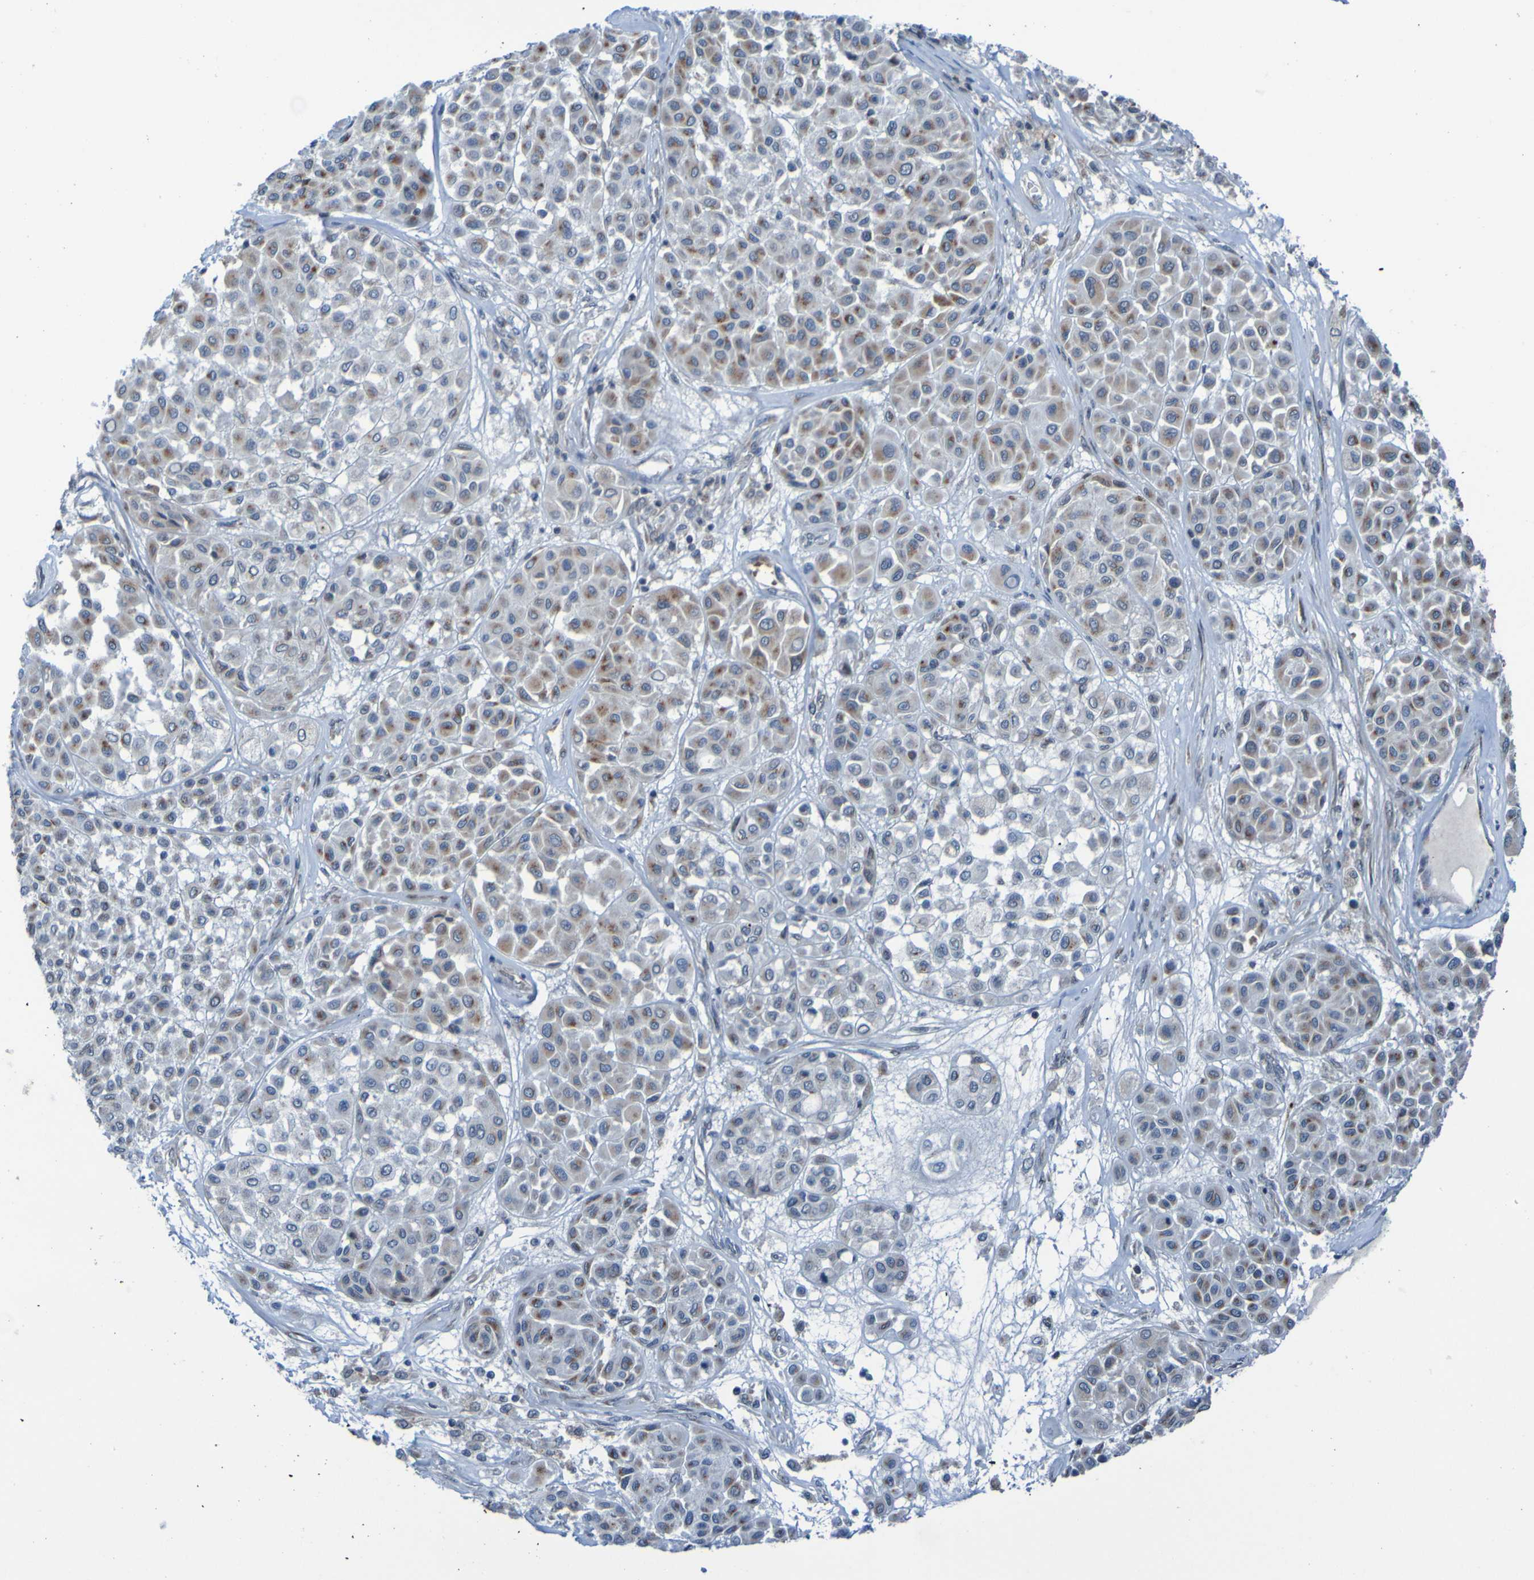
{"staining": {"intensity": "moderate", "quantity": "<25%", "location": "cytoplasmic/membranous"}, "tissue": "melanoma", "cell_type": "Tumor cells", "image_type": "cancer", "snomed": [{"axis": "morphology", "description": "Malignant melanoma, Metastatic site"}, {"axis": "topography", "description": "Soft tissue"}], "caption": "A brown stain shows moderate cytoplasmic/membranous expression of a protein in human malignant melanoma (metastatic site) tumor cells.", "gene": "UNG", "patient": {"sex": "male", "age": 41}}